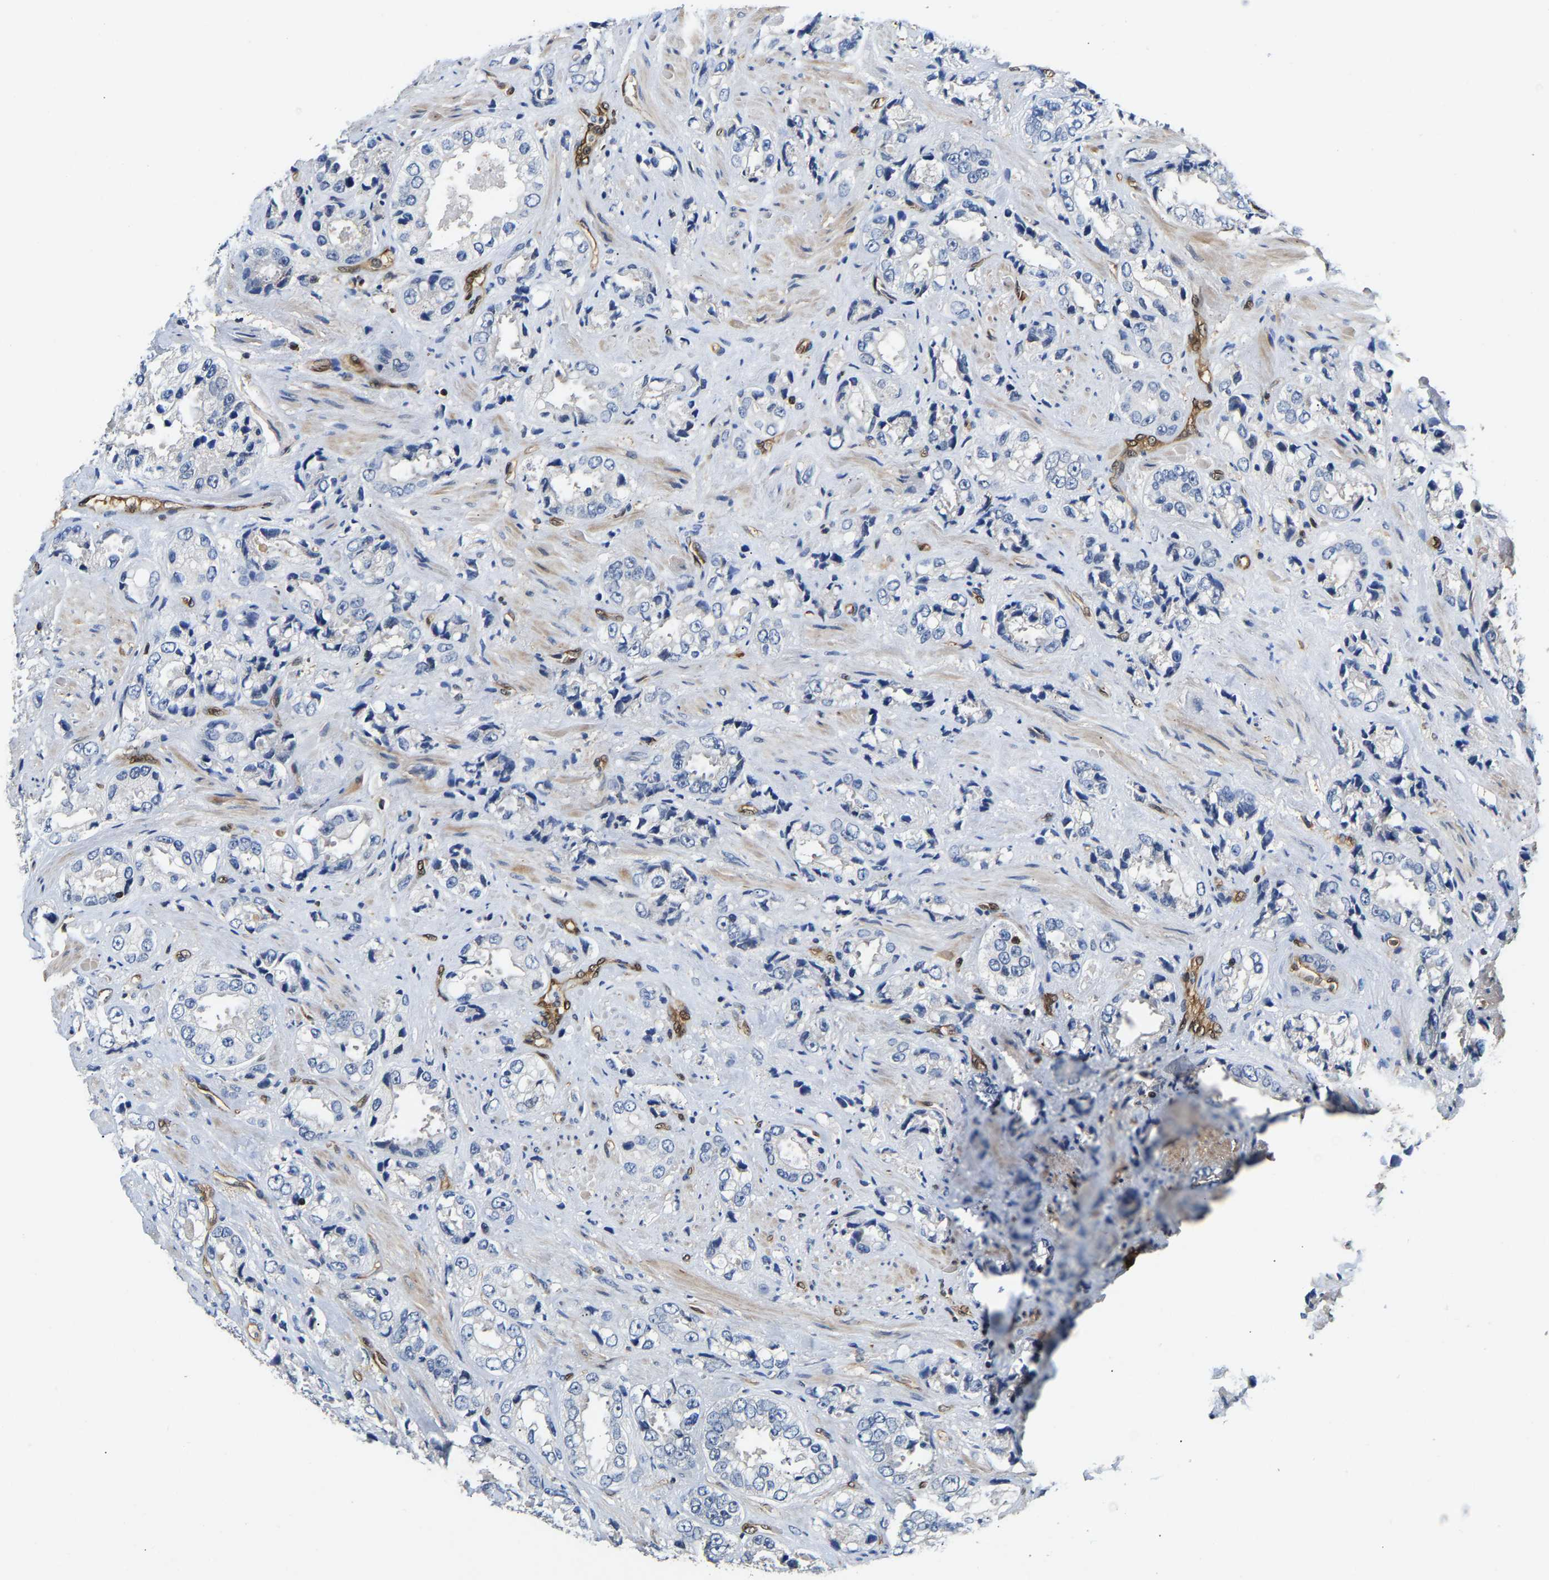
{"staining": {"intensity": "negative", "quantity": "none", "location": "none"}, "tissue": "prostate cancer", "cell_type": "Tumor cells", "image_type": "cancer", "snomed": [{"axis": "morphology", "description": "Adenocarcinoma, High grade"}, {"axis": "topography", "description": "Prostate"}], "caption": "The immunohistochemistry histopathology image has no significant expression in tumor cells of prostate cancer (high-grade adenocarcinoma) tissue.", "gene": "GIMAP7", "patient": {"sex": "male", "age": 61}}